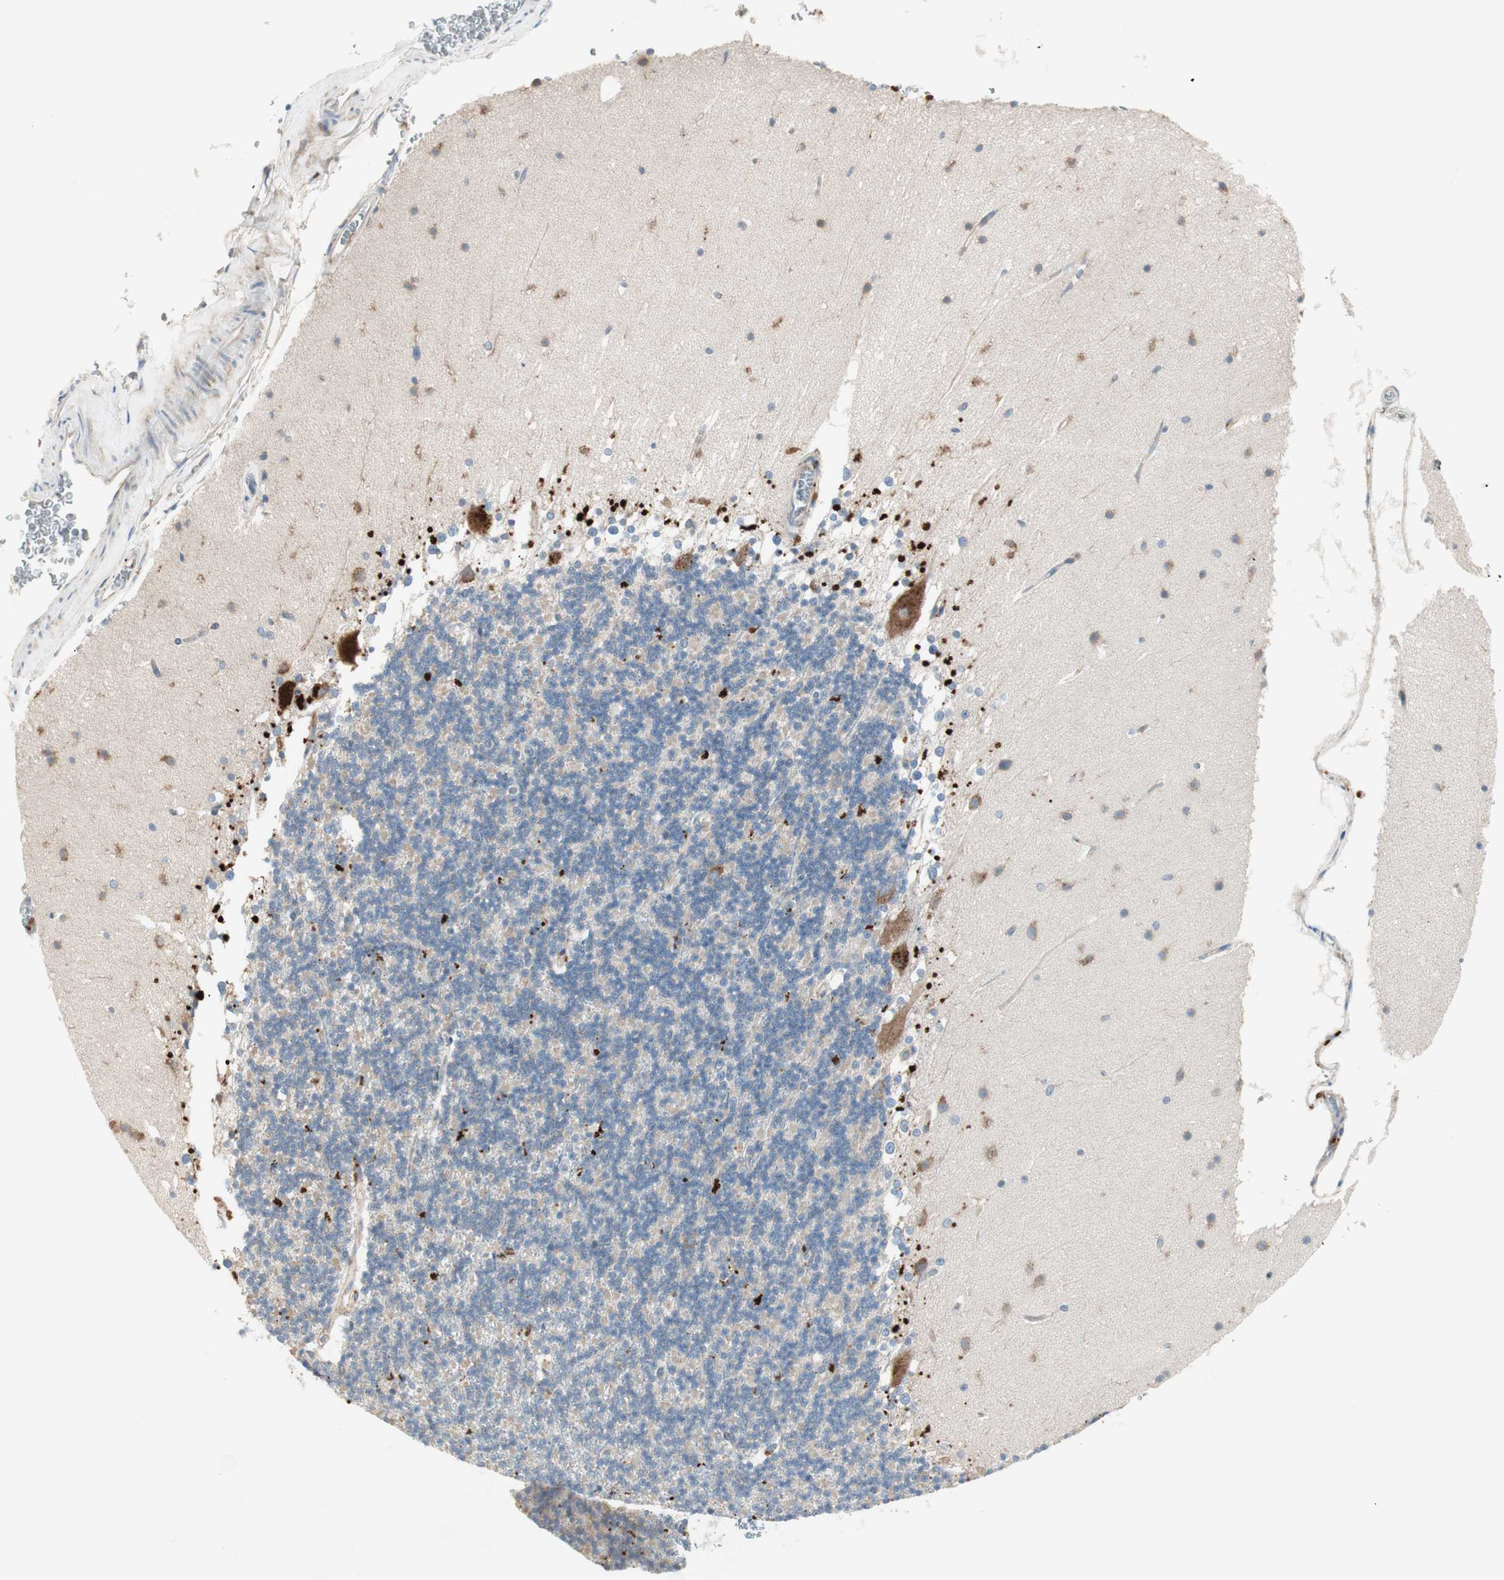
{"staining": {"intensity": "negative", "quantity": "none", "location": "none"}, "tissue": "cerebellum", "cell_type": "Cells in granular layer", "image_type": "normal", "snomed": [{"axis": "morphology", "description": "Normal tissue, NOS"}, {"axis": "topography", "description": "Cerebellum"}], "caption": "Normal cerebellum was stained to show a protein in brown. There is no significant positivity in cells in granular layer. (Stains: DAB (3,3'-diaminobenzidine) immunohistochemistry (IHC) with hematoxylin counter stain, Microscopy: brightfield microscopy at high magnification).", "gene": "RPL23", "patient": {"sex": "female", "age": 19}}